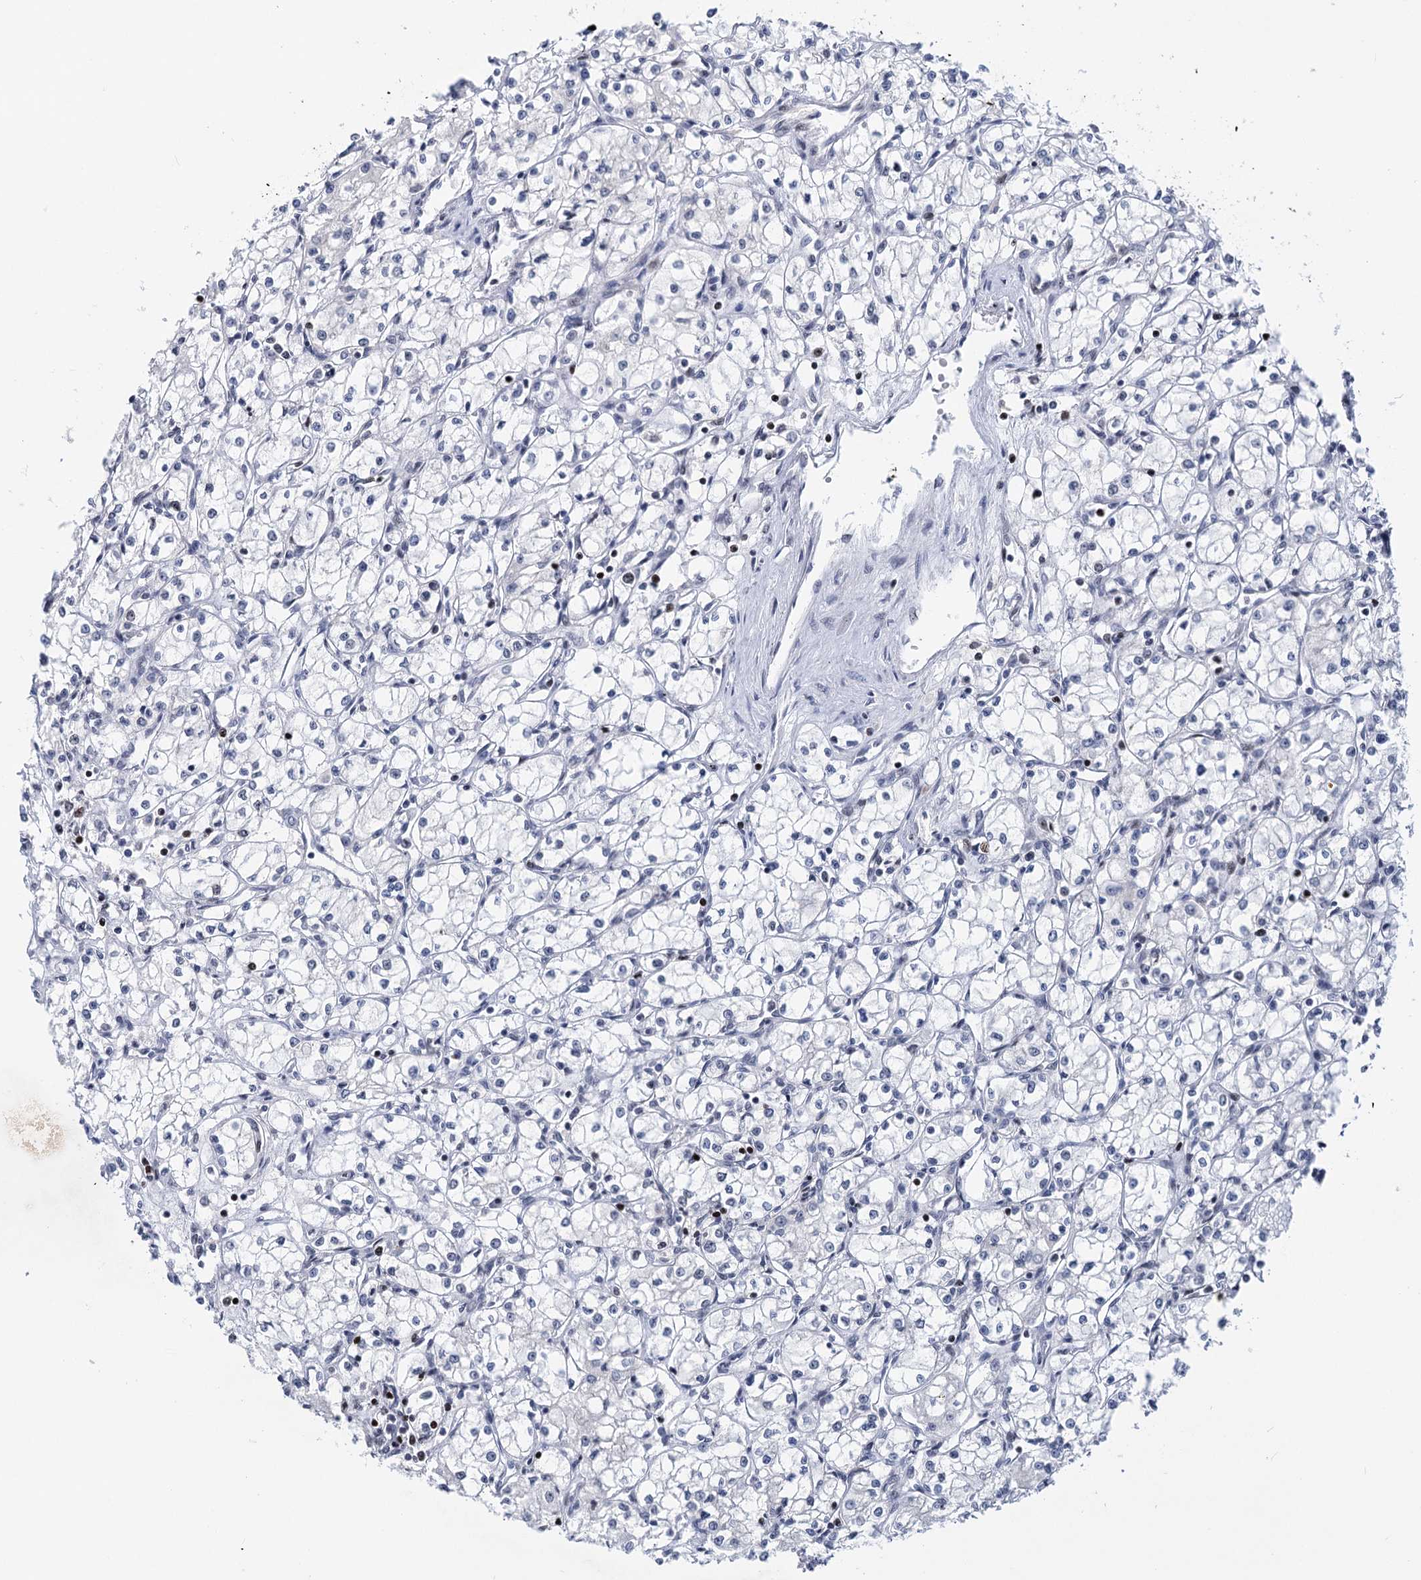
{"staining": {"intensity": "negative", "quantity": "none", "location": "none"}, "tissue": "renal cancer", "cell_type": "Tumor cells", "image_type": "cancer", "snomed": [{"axis": "morphology", "description": "Adenocarcinoma, NOS"}, {"axis": "topography", "description": "Kidney"}], "caption": "An IHC histopathology image of renal cancer is shown. There is no staining in tumor cells of renal cancer.", "gene": "ZCCHC10", "patient": {"sex": "male", "age": 59}}